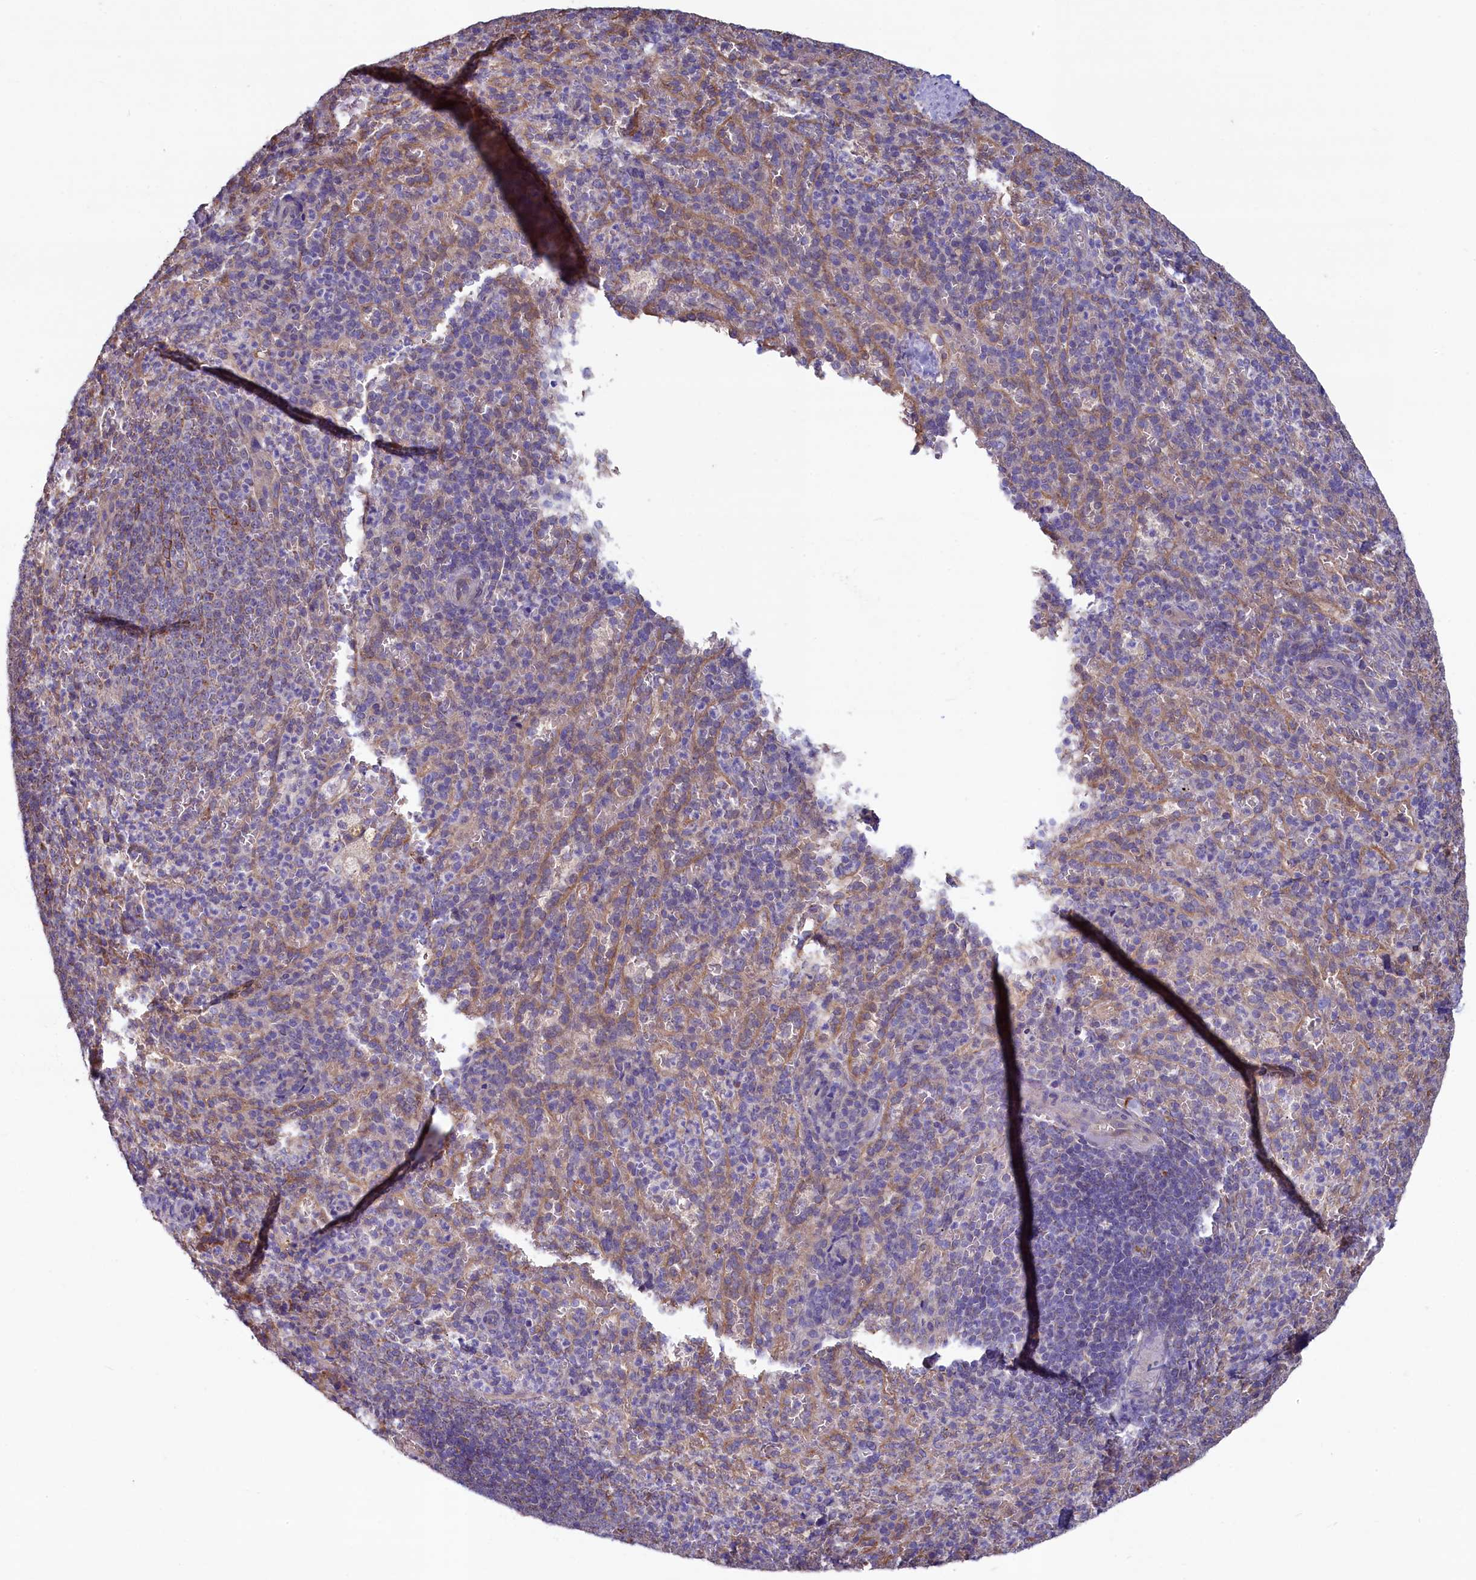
{"staining": {"intensity": "negative", "quantity": "none", "location": "none"}, "tissue": "spleen", "cell_type": "Cells in red pulp", "image_type": "normal", "snomed": [{"axis": "morphology", "description": "Normal tissue, NOS"}, {"axis": "topography", "description": "Spleen"}], "caption": "DAB (3,3'-diaminobenzidine) immunohistochemical staining of normal human spleen exhibits no significant positivity in cells in red pulp.", "gene": "SPATA2L", "patient": {"sex": "female", "age": 21}}